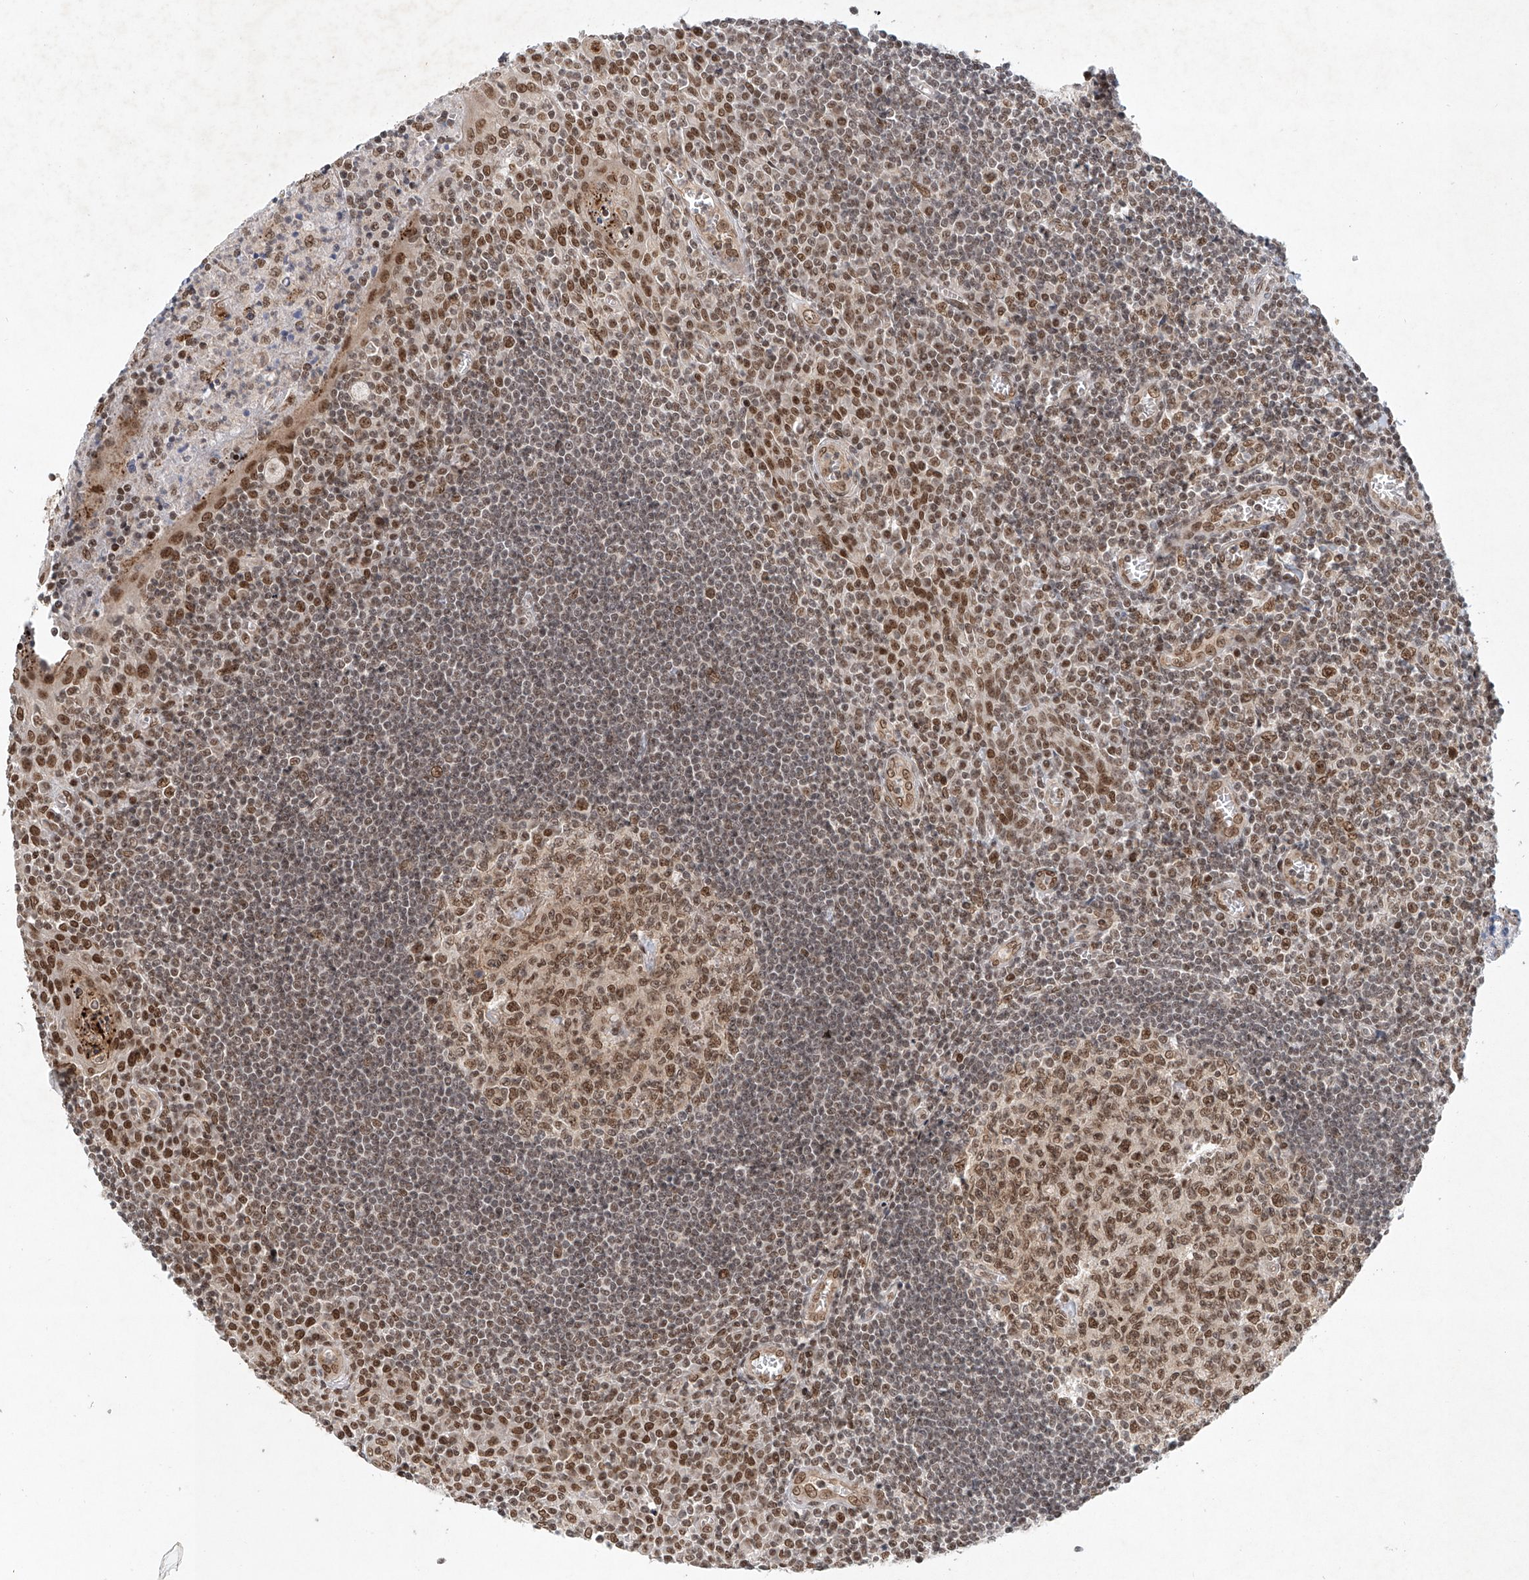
{"staining": {"intensity": "moderate", "quantity": ">75%", "location": "nuclear"}, "tissue": "tonsil", "cell_type": "Germinal center cells", "image_type": "normal", "snomed": [{"axis": "morphology", "description": "Normal tissue, NOS"}, {"axis": "topography", "description": "Tonsil"}], "caption": "Moderate nuclear staining for a protein is seen in about >75% of germinal center cells of normal tonsil using immunohistochemistry.", "gene": "ZNF470", "patient": {"sex": "male", "age": 27}}